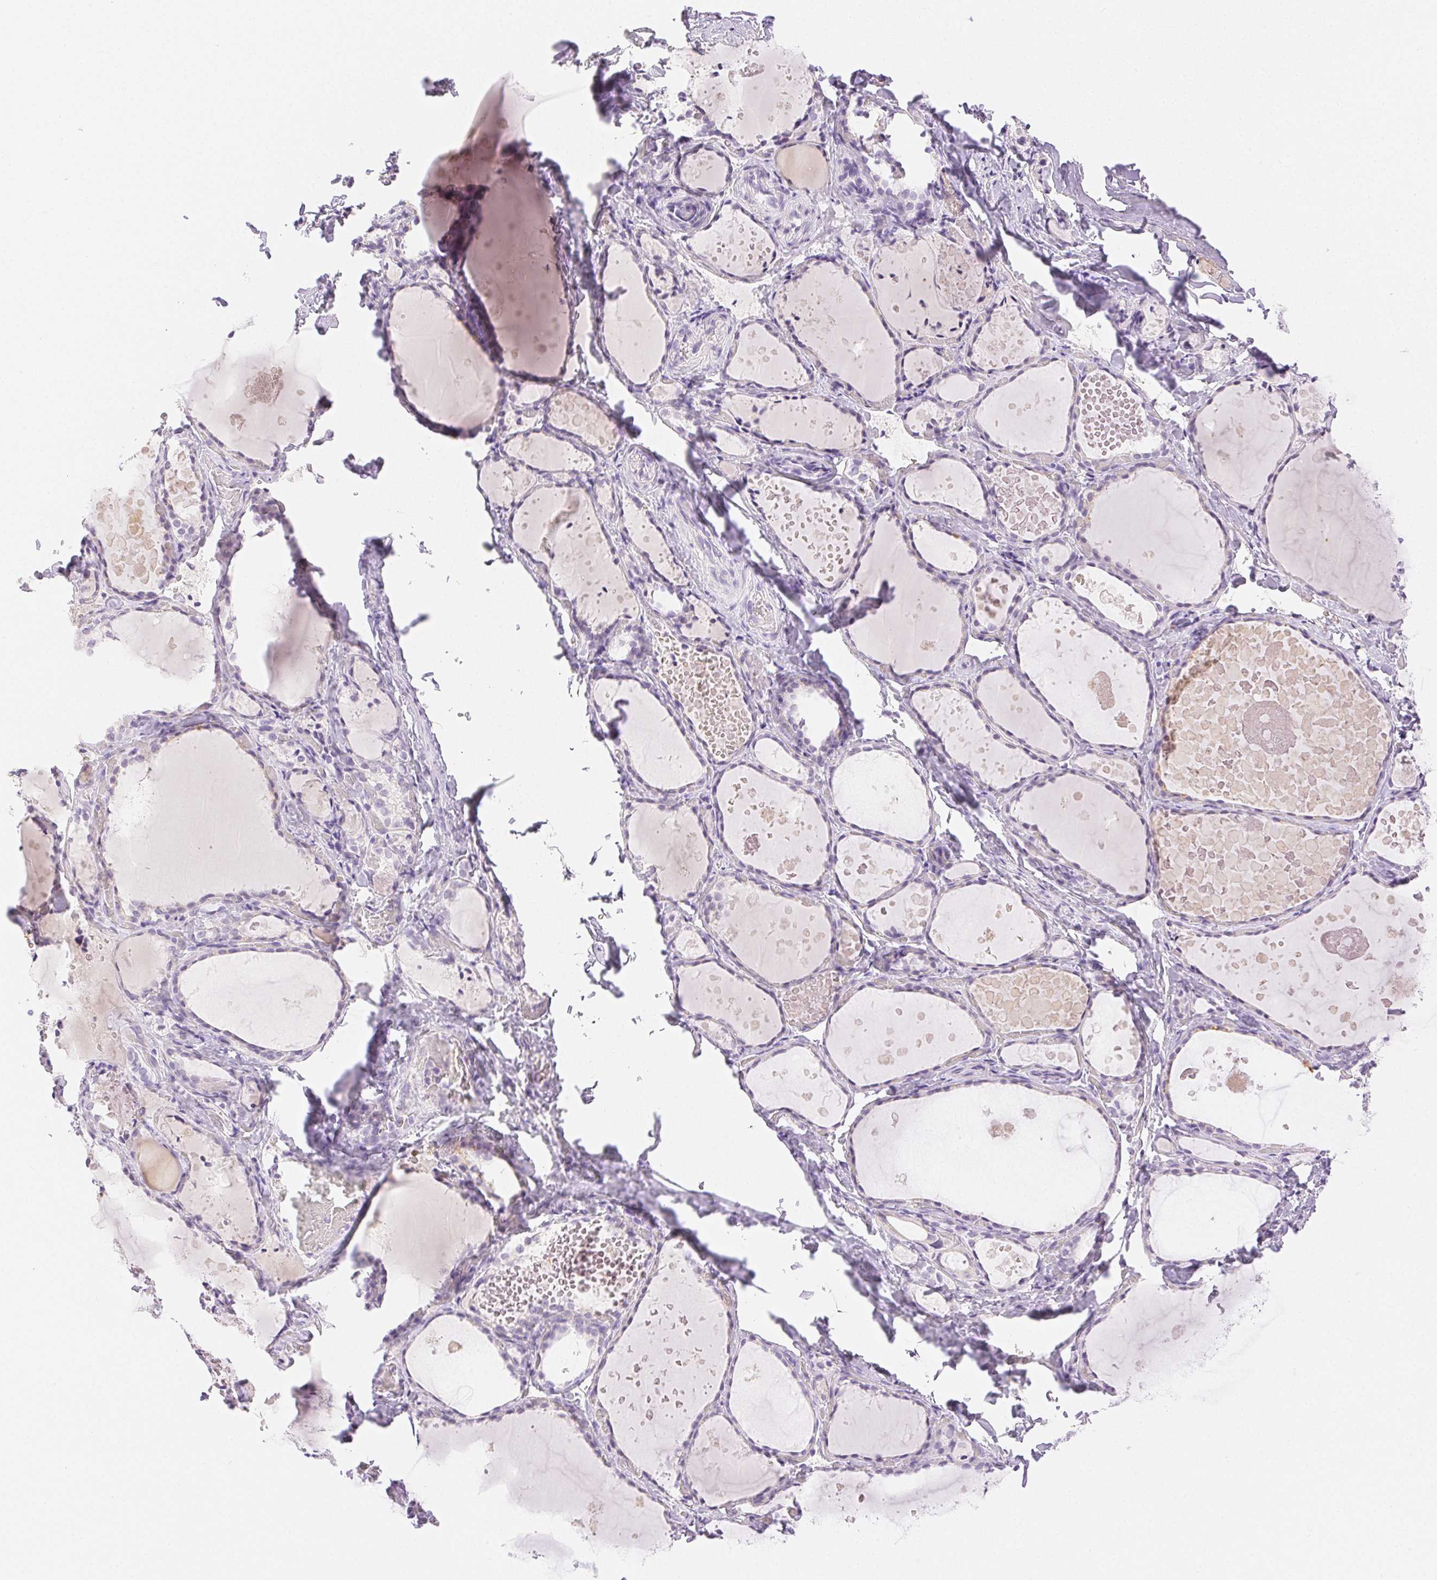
{"staining": {"intensity": "negative", "quantity": "none", "location": "none"}, "tissue": "thyroid gland", "cell_type": "Glandular cells", "image_type": "normal", "snomed": [{"axis": "morphology", "description": "Normal tissue, NOS"}, {"axis": "topography", "description": "Thyroid gland"}], "caption": "This is a micrograph of immunohistochemistry (IHC) staining of unremarkable thyroid gland, which shows no expression in glandular cells.", "gene": "SPACA4", "patient": {"sex": "female", "age": 56}}